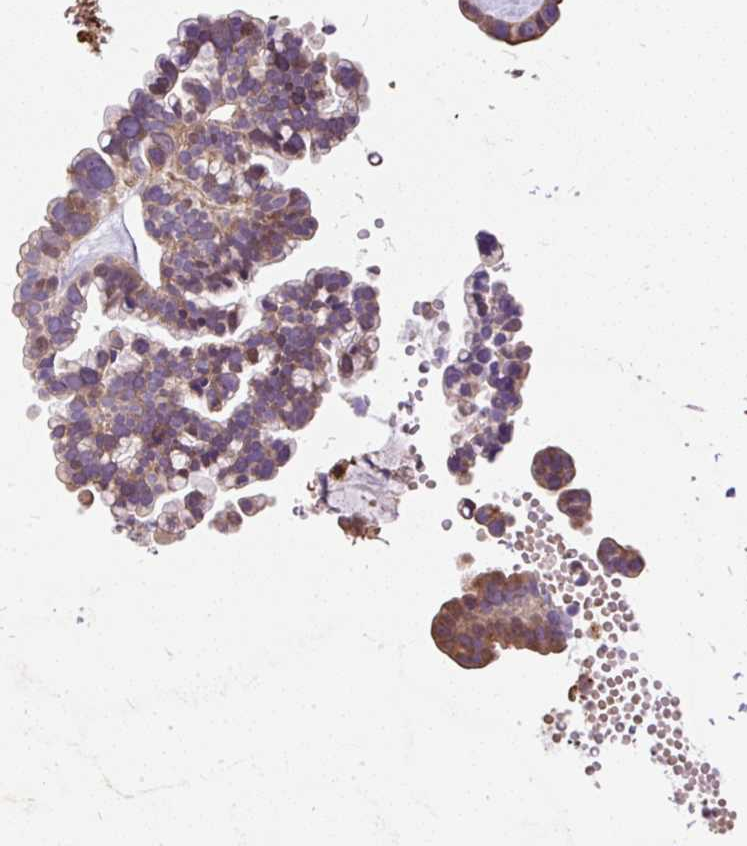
{"staining": {"intensity": "weak", "quantity": ">75%", "location": "cytoplasmic/membranous"}, "tissue": "ovarian cancer", "cell_type": "Tumor cells", "image_type": "cancer", "snomed": [{"axis": "morphology", "description": "Cystadenocarcinoma, serous, NOS"}, {"axis": "topography", "description": "Ovary"}], "caption": "An immunohistochemistry photomicrograph of neoplastic tissue is shown. Protein staining in brown highlights weak cytoplasmic/membranous positivity in serous cystadenocarcinoma (ovarian) within tumor cells.", "gene": "PUS7L", "patient": {"sex": "female", "age": 56}}